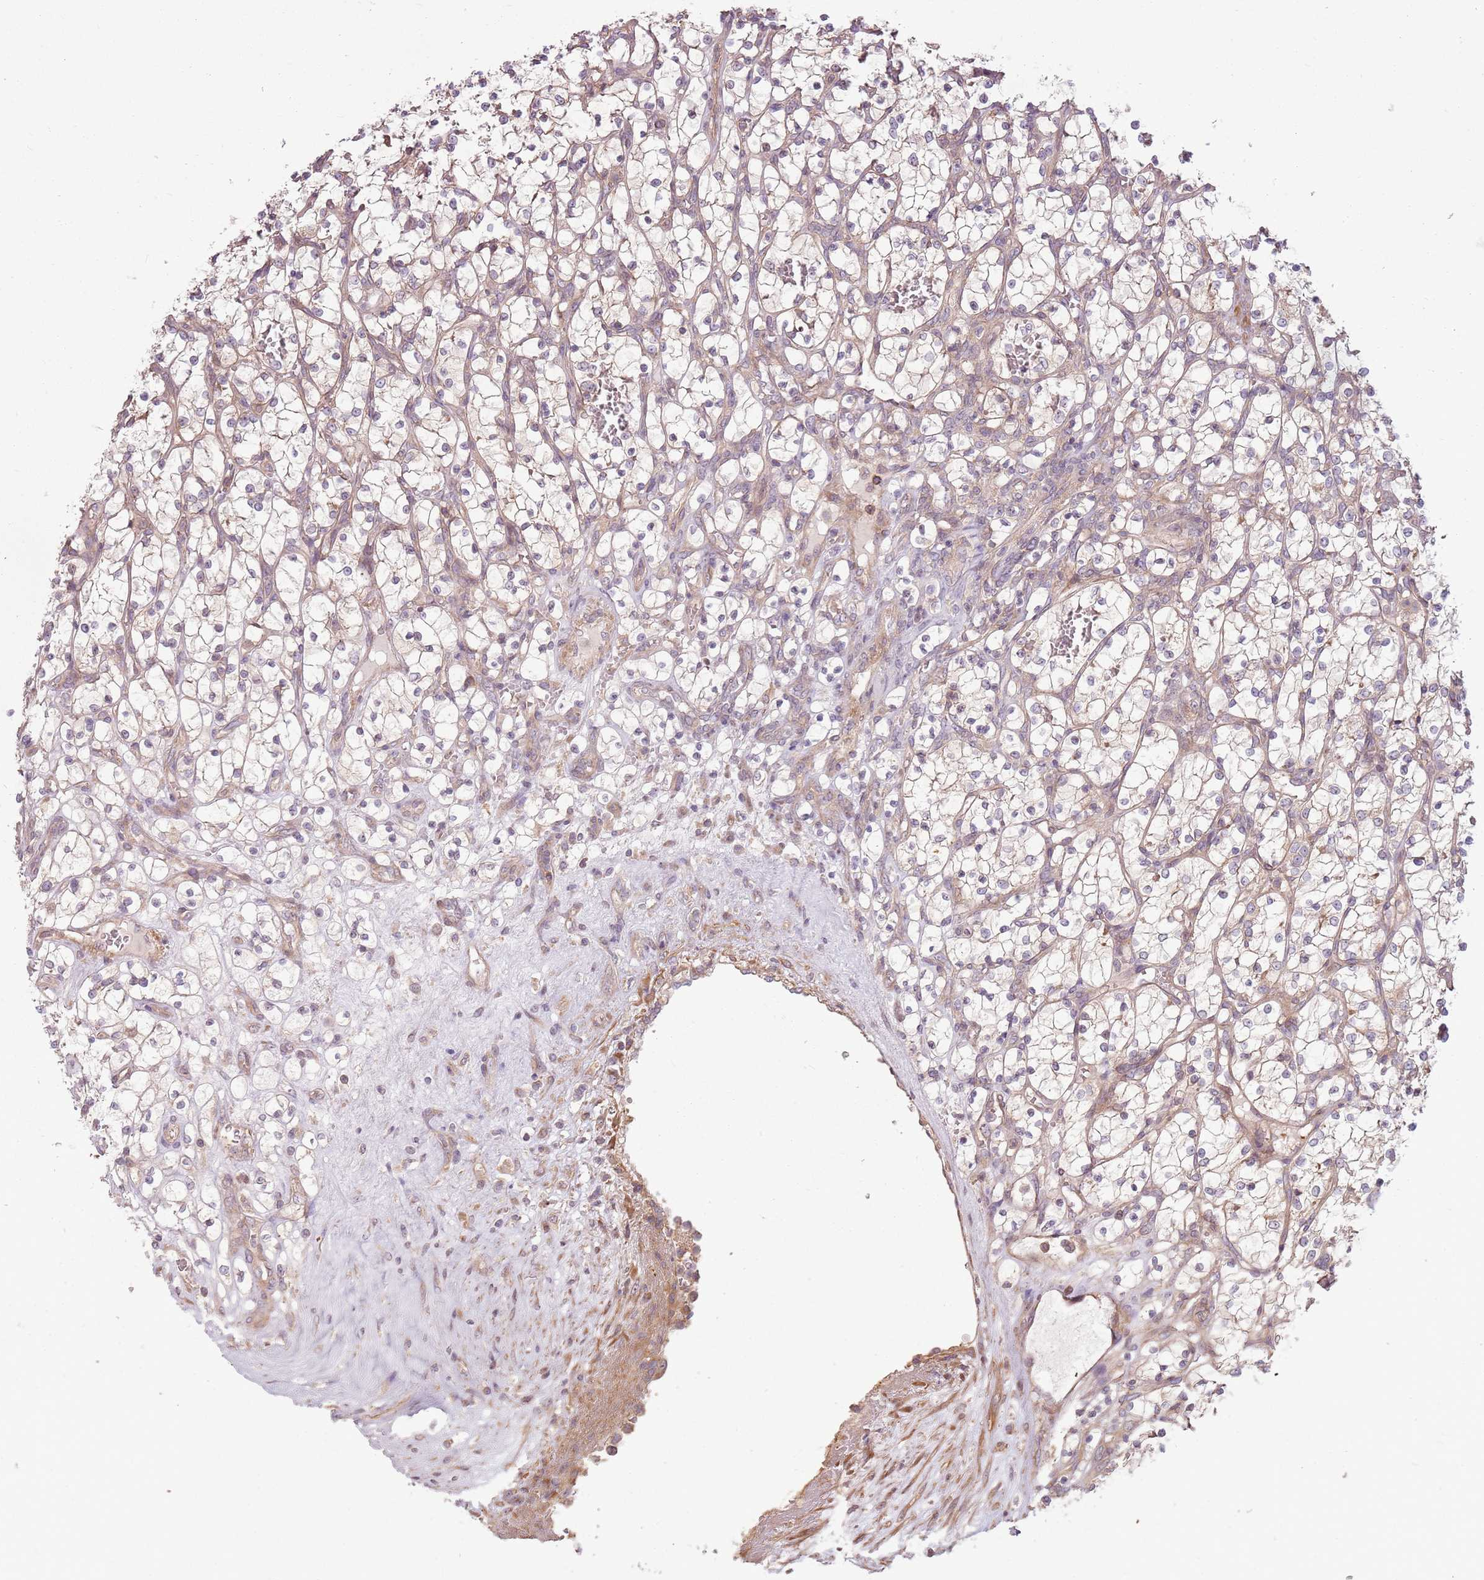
{"staining": {"intensity": "negative", "quantity": "none", "location": "none"}, "tissue": "renal cancer", "cell_type": "Tumor cells", "image_type": "cancer", "snomed": [{"axis": "morphology", "description": "Adenocarcinoma, NOS"}, {"axis": "topography", "description": "Kidney"}], "caption": "Tumor cells are negative for brown protein staining in renal cancer (adenocarcinoma). (Immunohistochemistry (ihc), brightfield microscopy, high magnification).", "gene": "RPL21", "patient": {"sex": "female", "age": 69}}